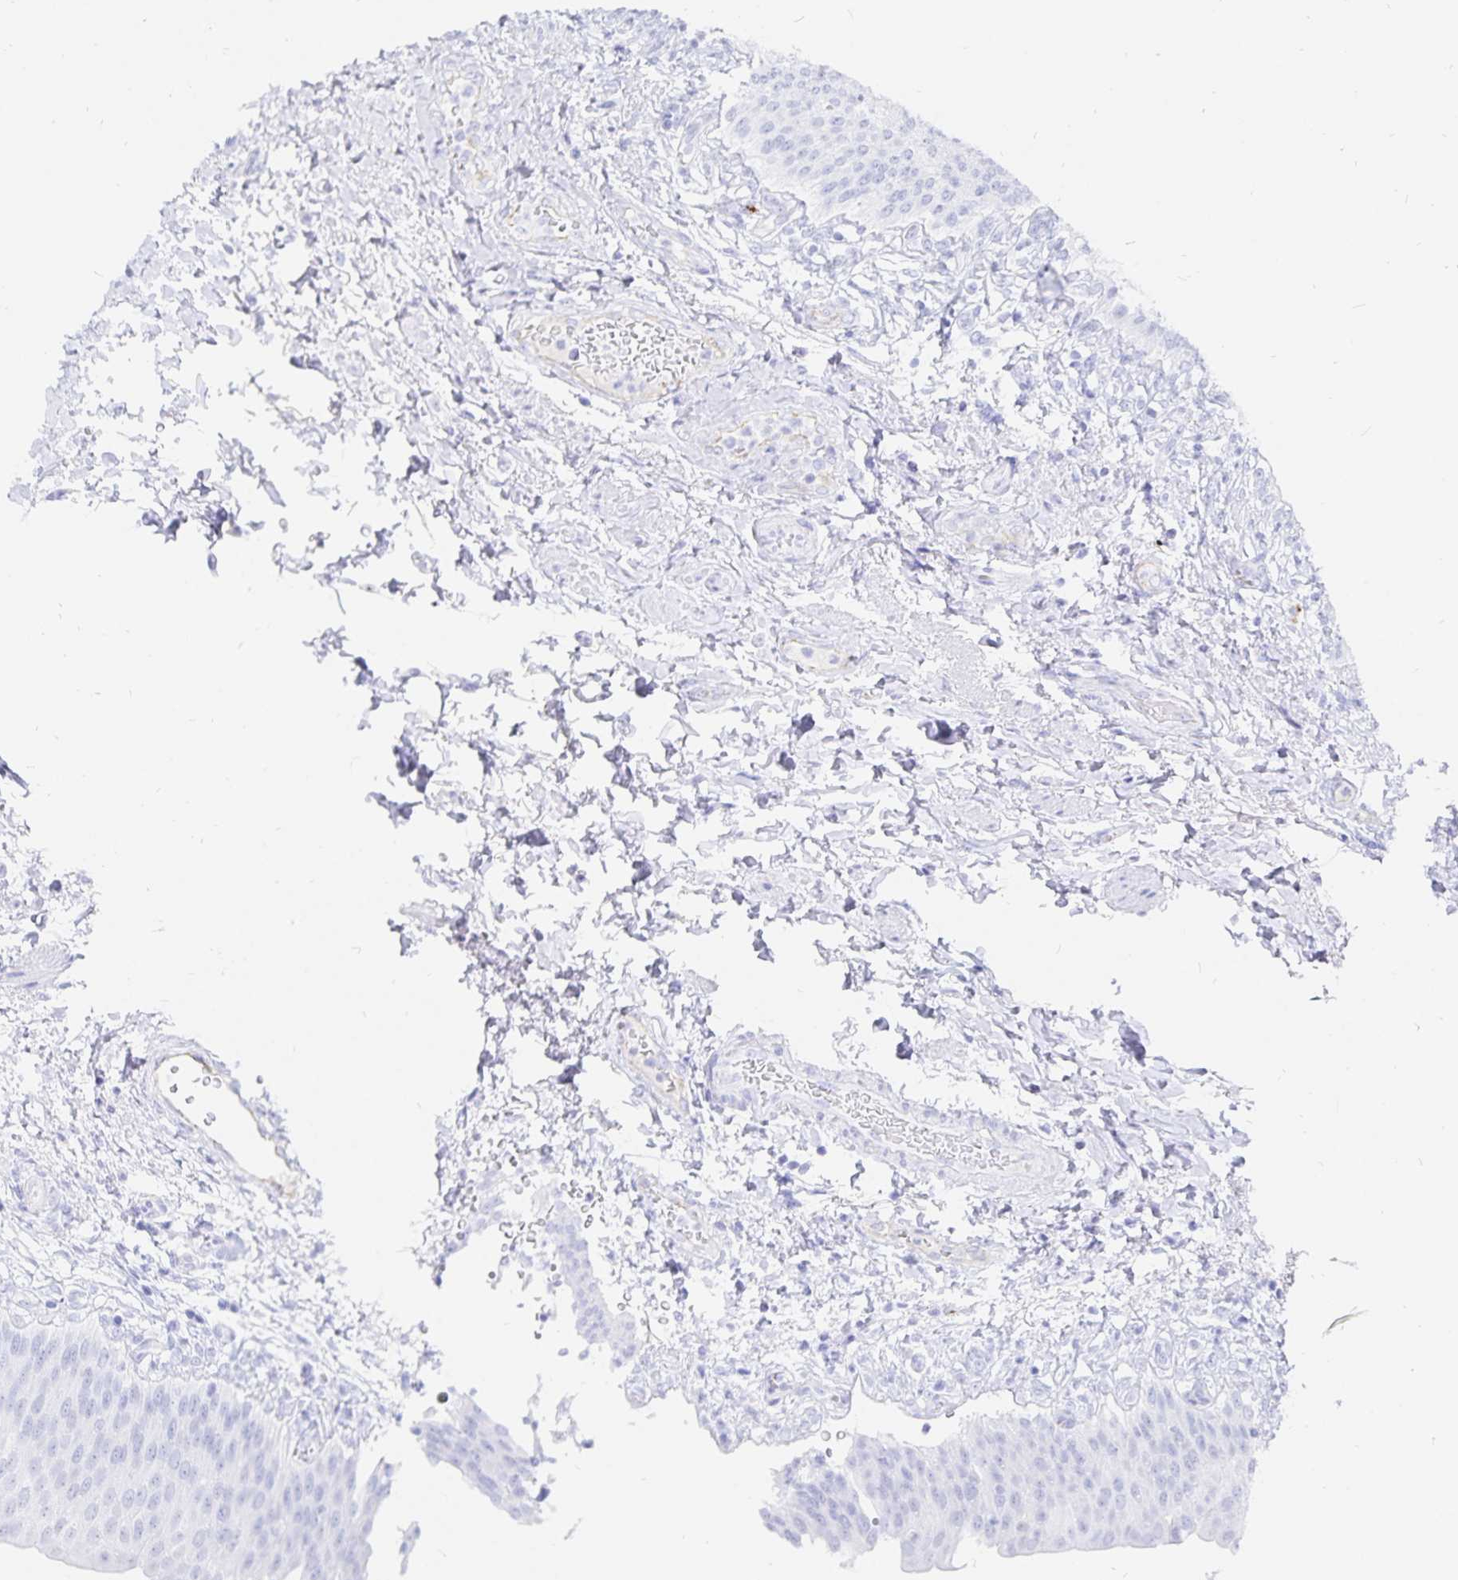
{"staining": {"intensity": "negative", "quantity": "none", "location": "none"}, "tissue": "urinary bladder", "cell_type": "Urothelial cells", "image_type": "normal", "snomed": [{"axis": "morphology", "description": "Normal tissue, NOS"}, {"axis": "topography", "description": "Urinary bladder"}, {"axis": "topography", "description": "Peripheral nerve tissue"}], "caption": "Urinary bladder was stained to show a protein in brown. There is no significant positivity in urothelial cells. (DAB (3,3'-diaminobenzidine) IHC, high magnification).", "gene": "INSL5", "patient": {"sex": "female", "age": 60}}